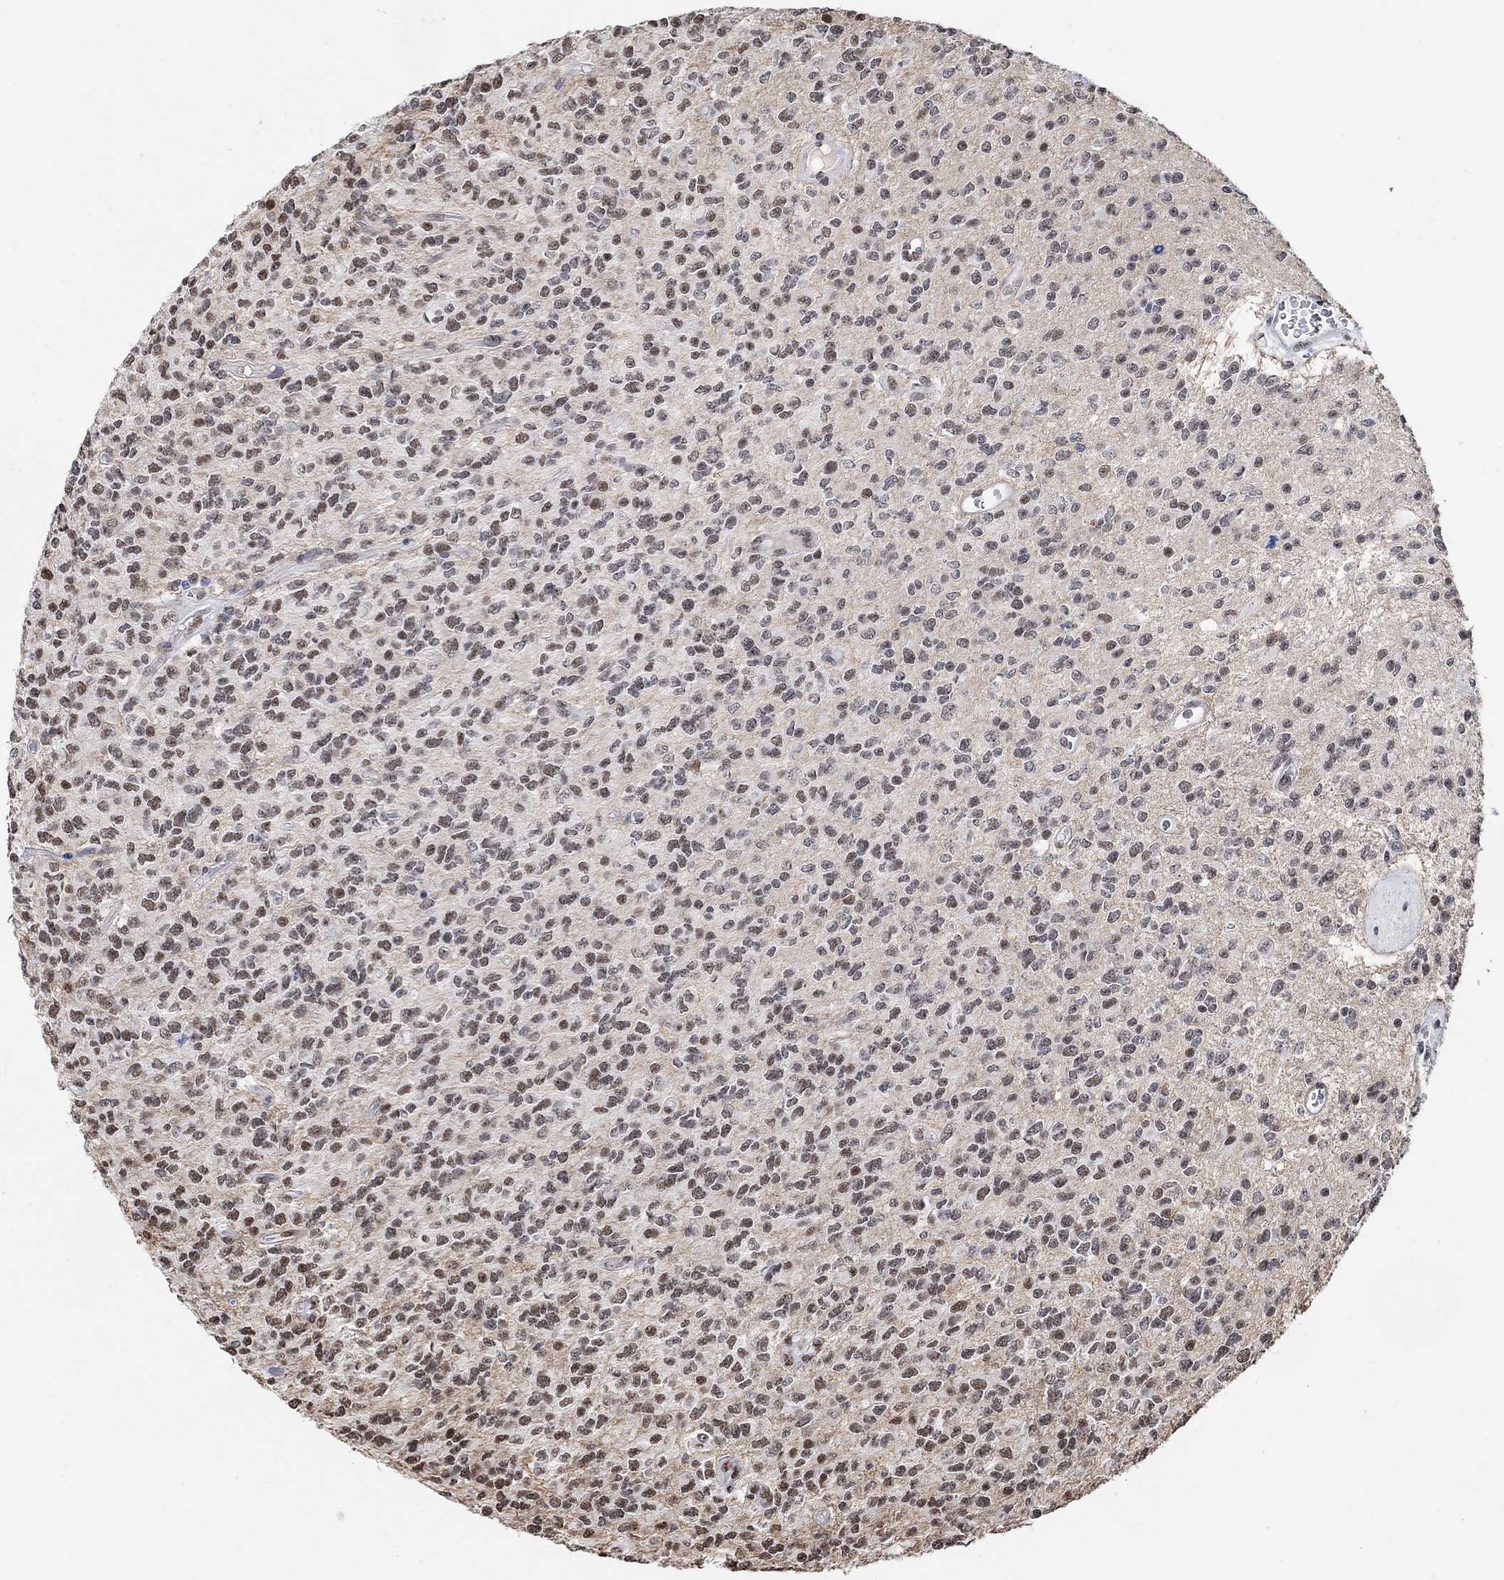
{"staining": {"intensity": "moderate", "quantity": "<25%", "location": "nuclear"}, "tissue": "glioma", "cell_type": "Tumor cells", "image_type": "cancer", "snomed": [{"axis": "morphology", "description": "Glioma, malignant, Low grade"}, {"axis": "topography", "description": "Brain"}], "caption": "IHC of low-grade glioma (malignant) shows low levels of moderate nuclear expression in approximately <25% of tumor cells.", "gene": "USP39", "patient": {"sex": "female", "age": 45}}